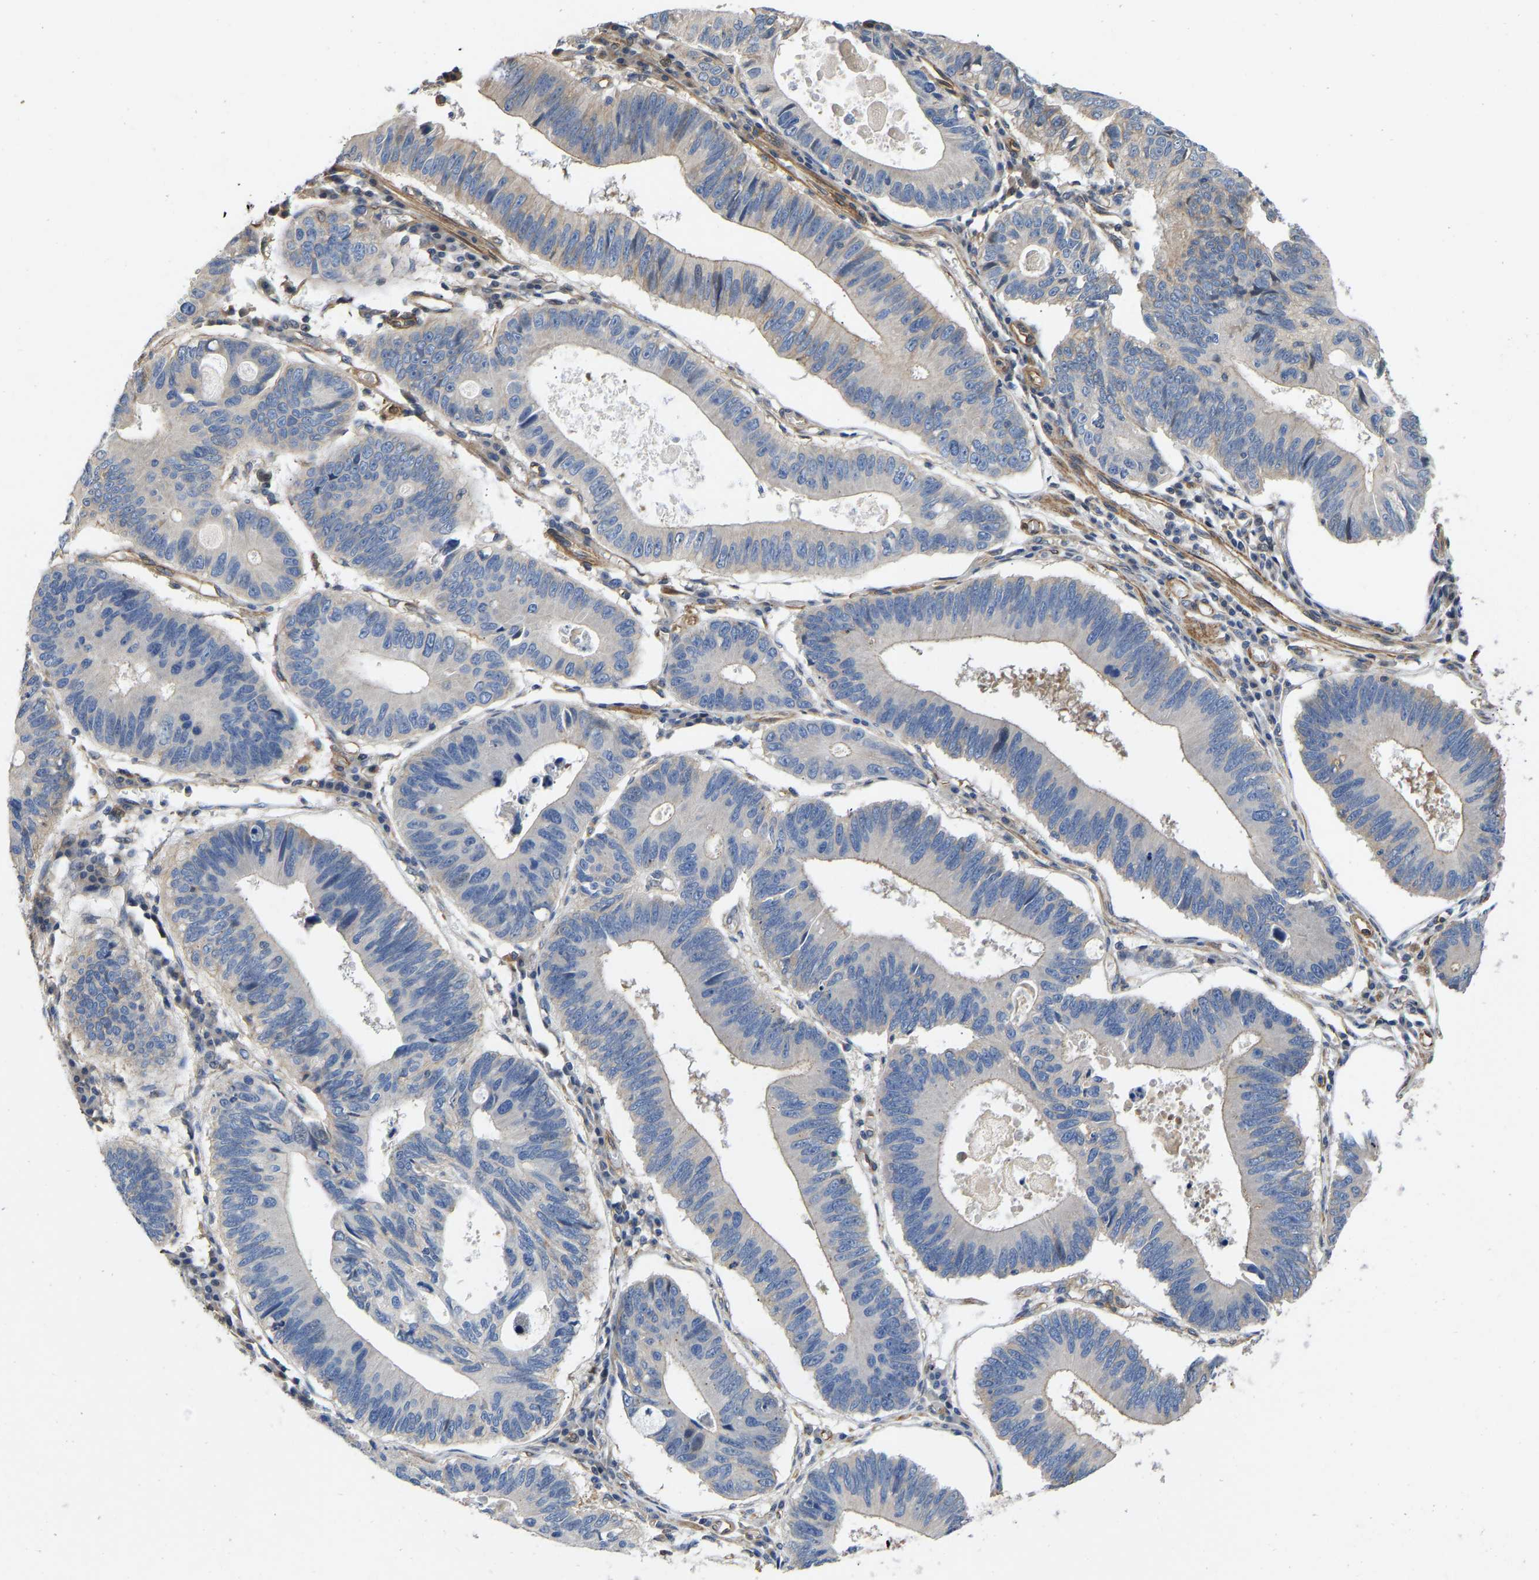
{"staining": {"intensity": "negative", "quantity": "none", "location": "none"}, "tissue": "stomach cancer", "cell_type": "Tumor cells", "image_type": "cancer", "snomed": [{"axis": "morphology", "description": "Adenocarcinoma, NOS"}, {"axis": "topography", "description": "Stomach"}], "caption": "This is an immunohistochemistry (IHC) micrograph of human stomach cancer. There is no expression in tumor cells.", "gene": "ELMO2", "patient": {"sex": "male", "age": 59}}